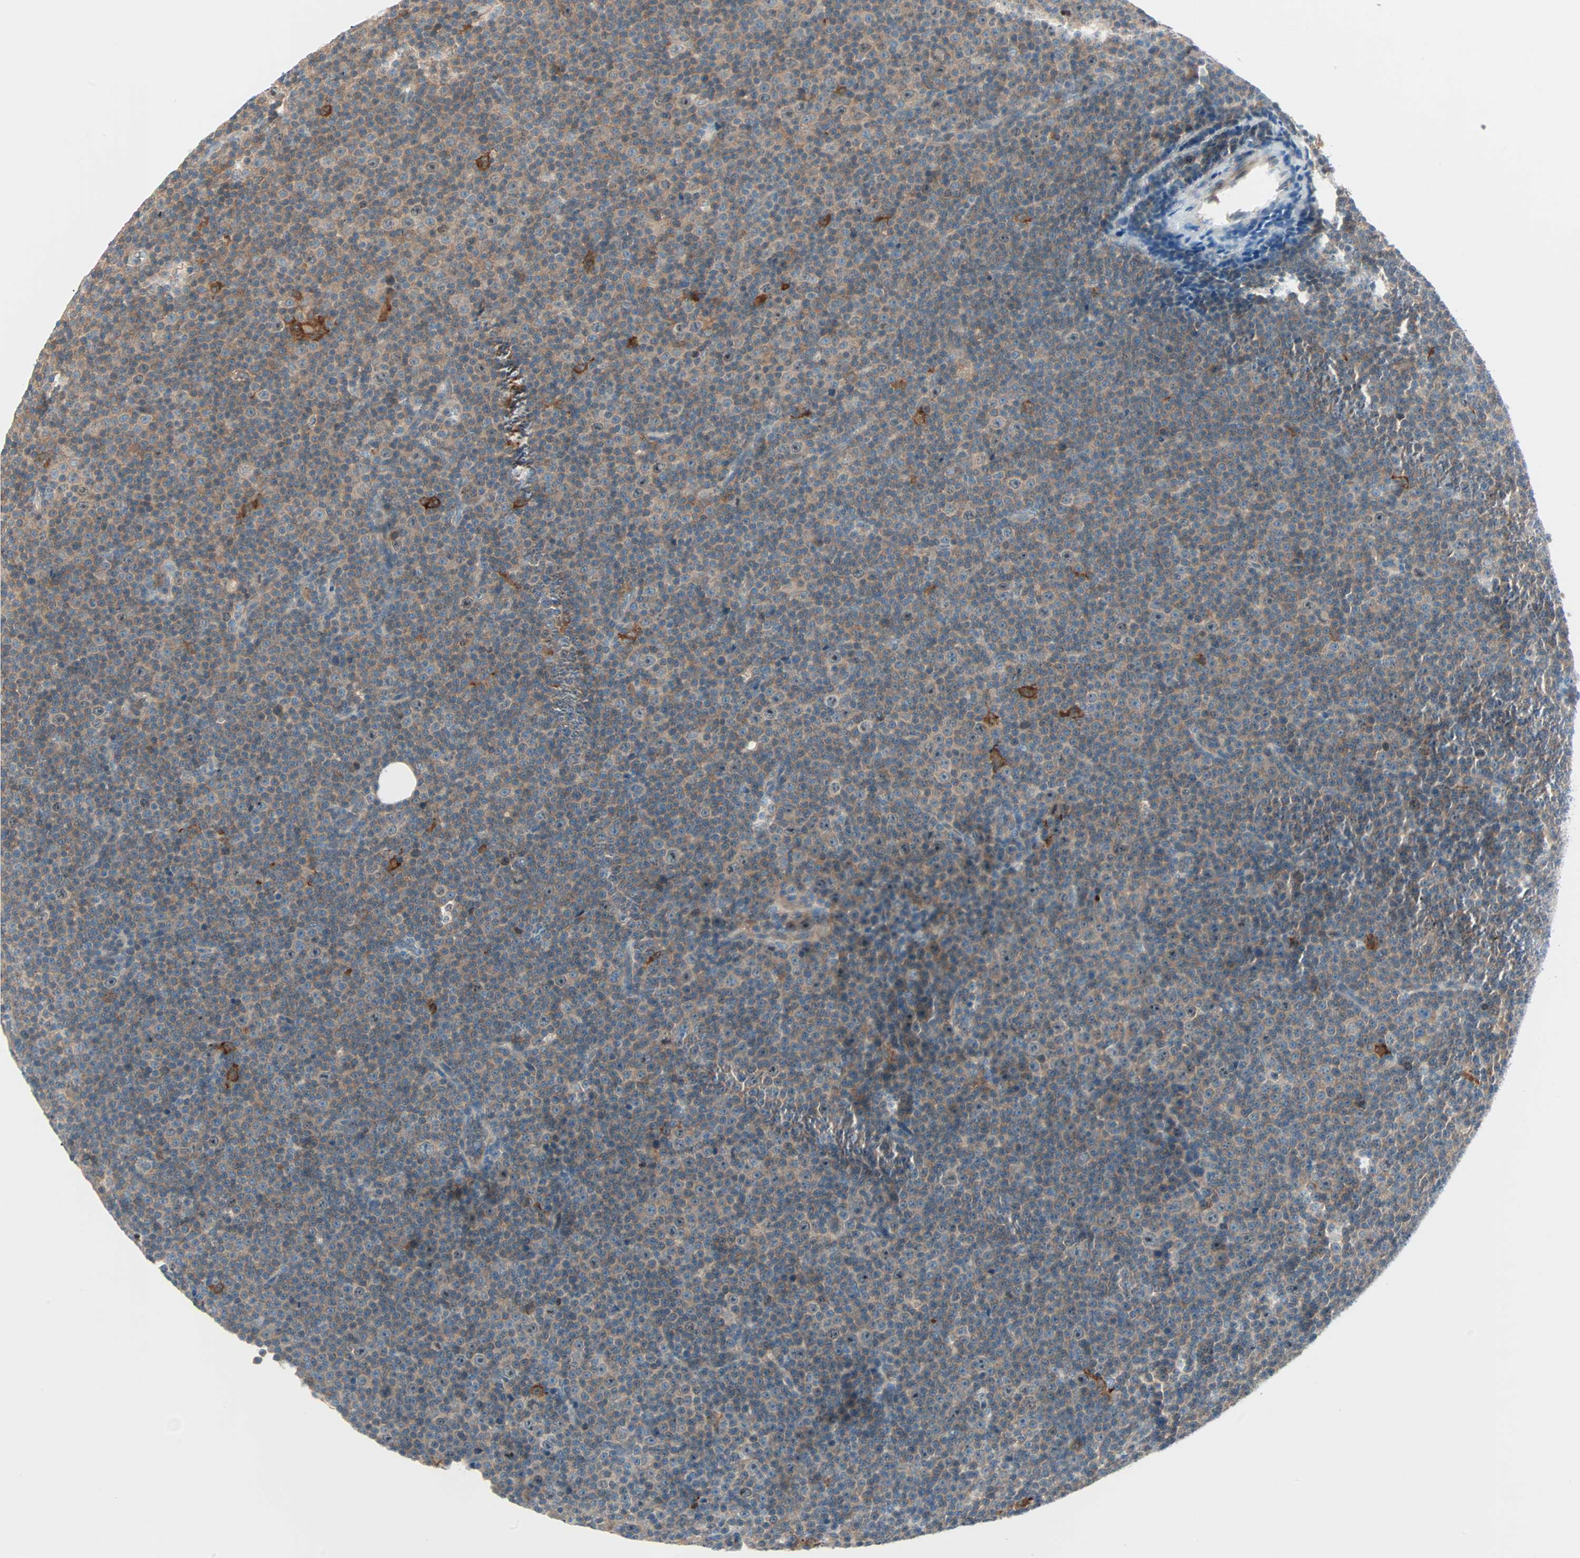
{"staining": {"intensity": "moderate", "quantity": "25%-75%", "location": "cytoplasmic/membranous"}, "tissue": "lymphoma", "cell_type": "Tumor cells", "image_type": "cancer", "snomed": [{"axis": "morphology", "description": "Malignant lymphoma, non-Hodgkin's type, Low grade"}, {"axis": "topography", "description": "Lymph node"}], "caption": "IHC micrograph of lymphoma stained for a protein (brown), which displays medium levels of moderate cytoplasmic/membranous staining in about 25%-75% of tumor cells.", "gene": "SMIM8", "patient": {"sex": "female", "age": 67}}